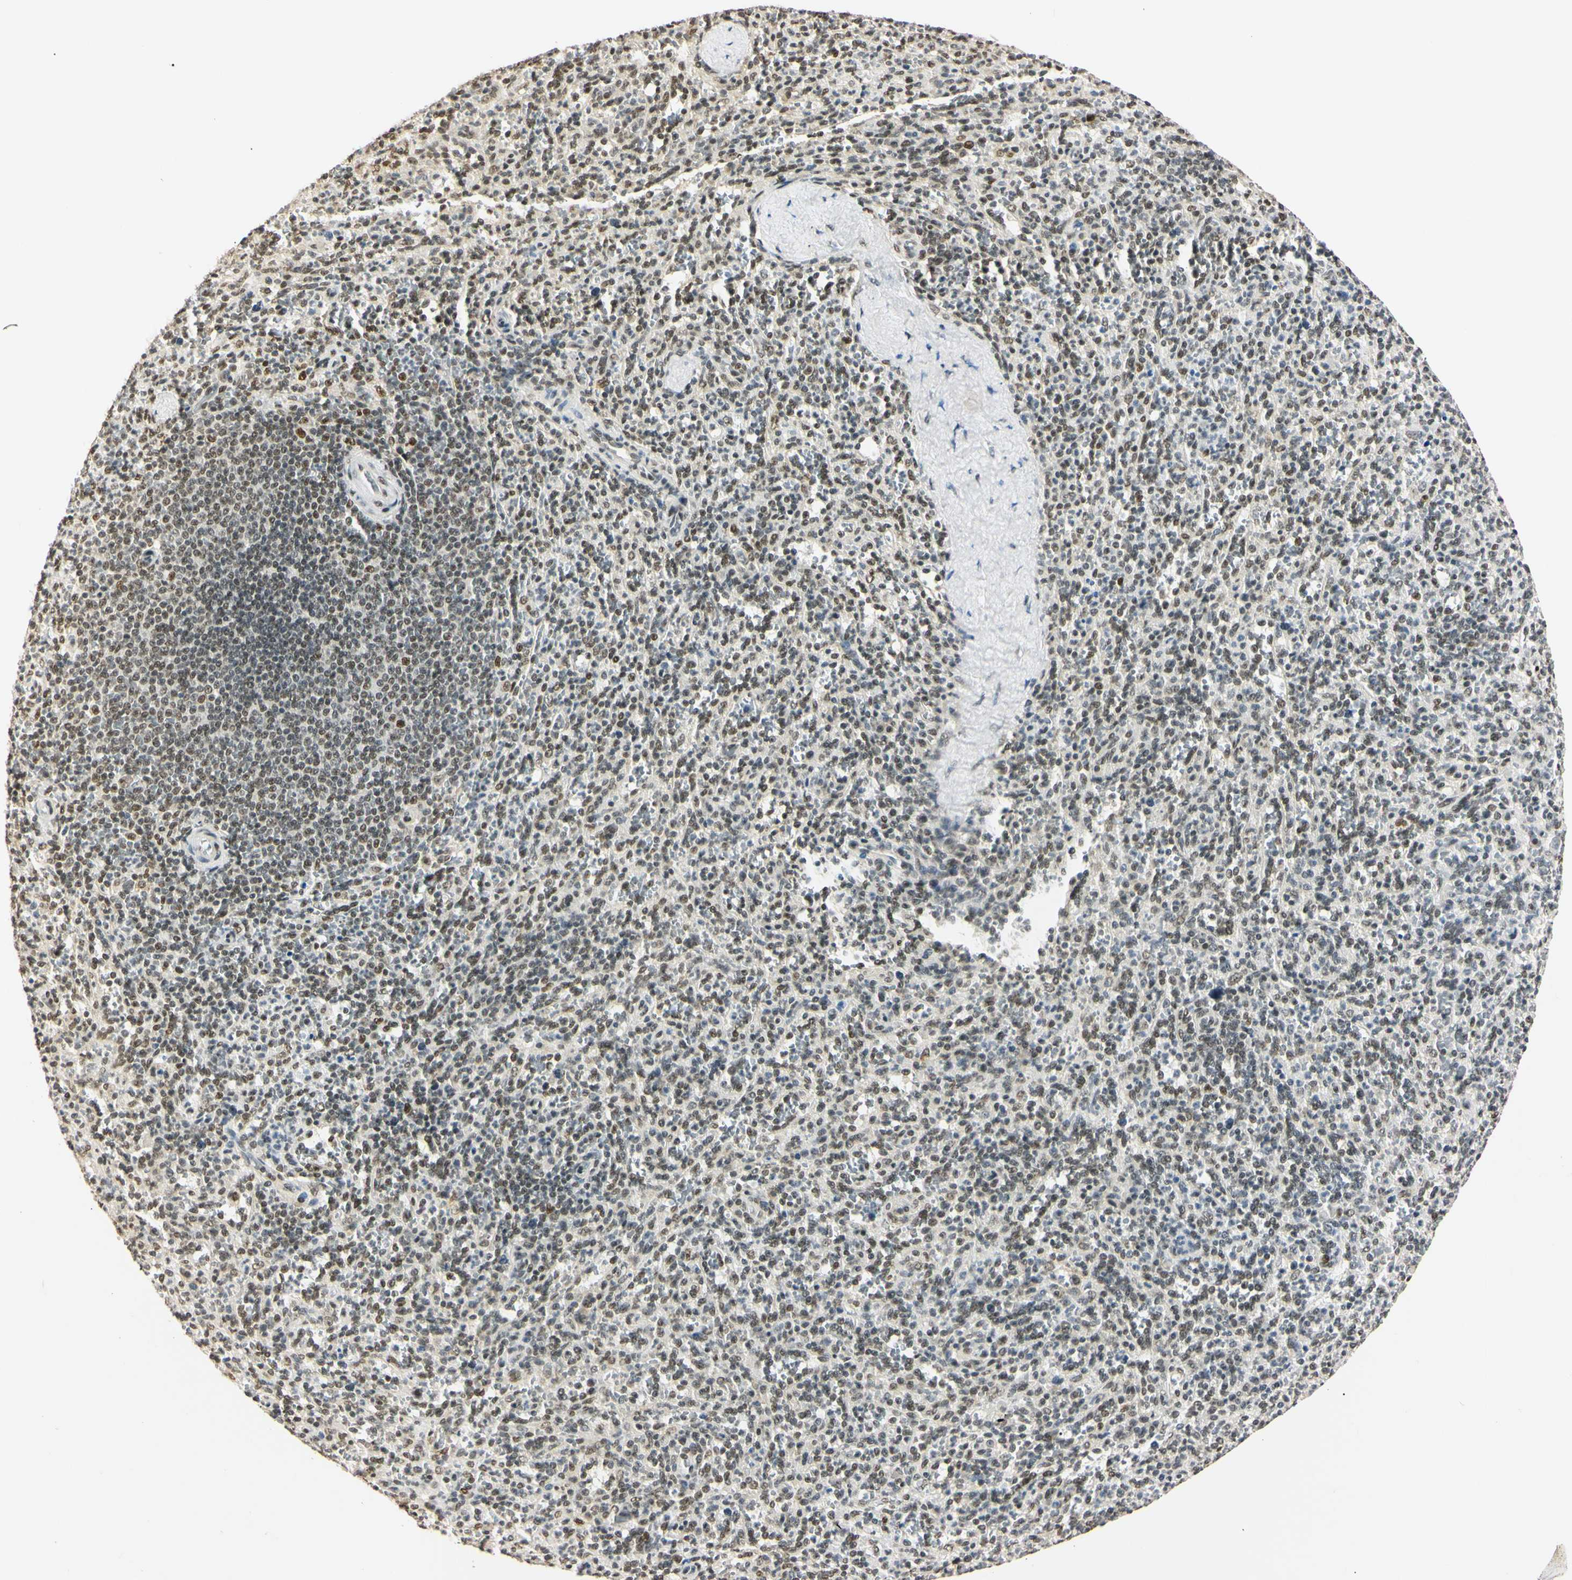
{"staining": {"intensity": "moderate", "quantity": ">75%", "location": "nuclear"}, "tissue": "spleen", "cell_type": "Cells in red pulp", "image_type": "normal", "snomed": [{"axis": "morphology", "description": "Normal tissue, NOS"}, {"axis": "topography", "description": "Spleen"}], "caption": "Brown immunohistochemical staining in unremarkable spleen reveals moderate nuclear expression in about >75% of cells in red pulp.", "gene": "SMARCA5", "patient": {"sex": "male", "age": 36}}